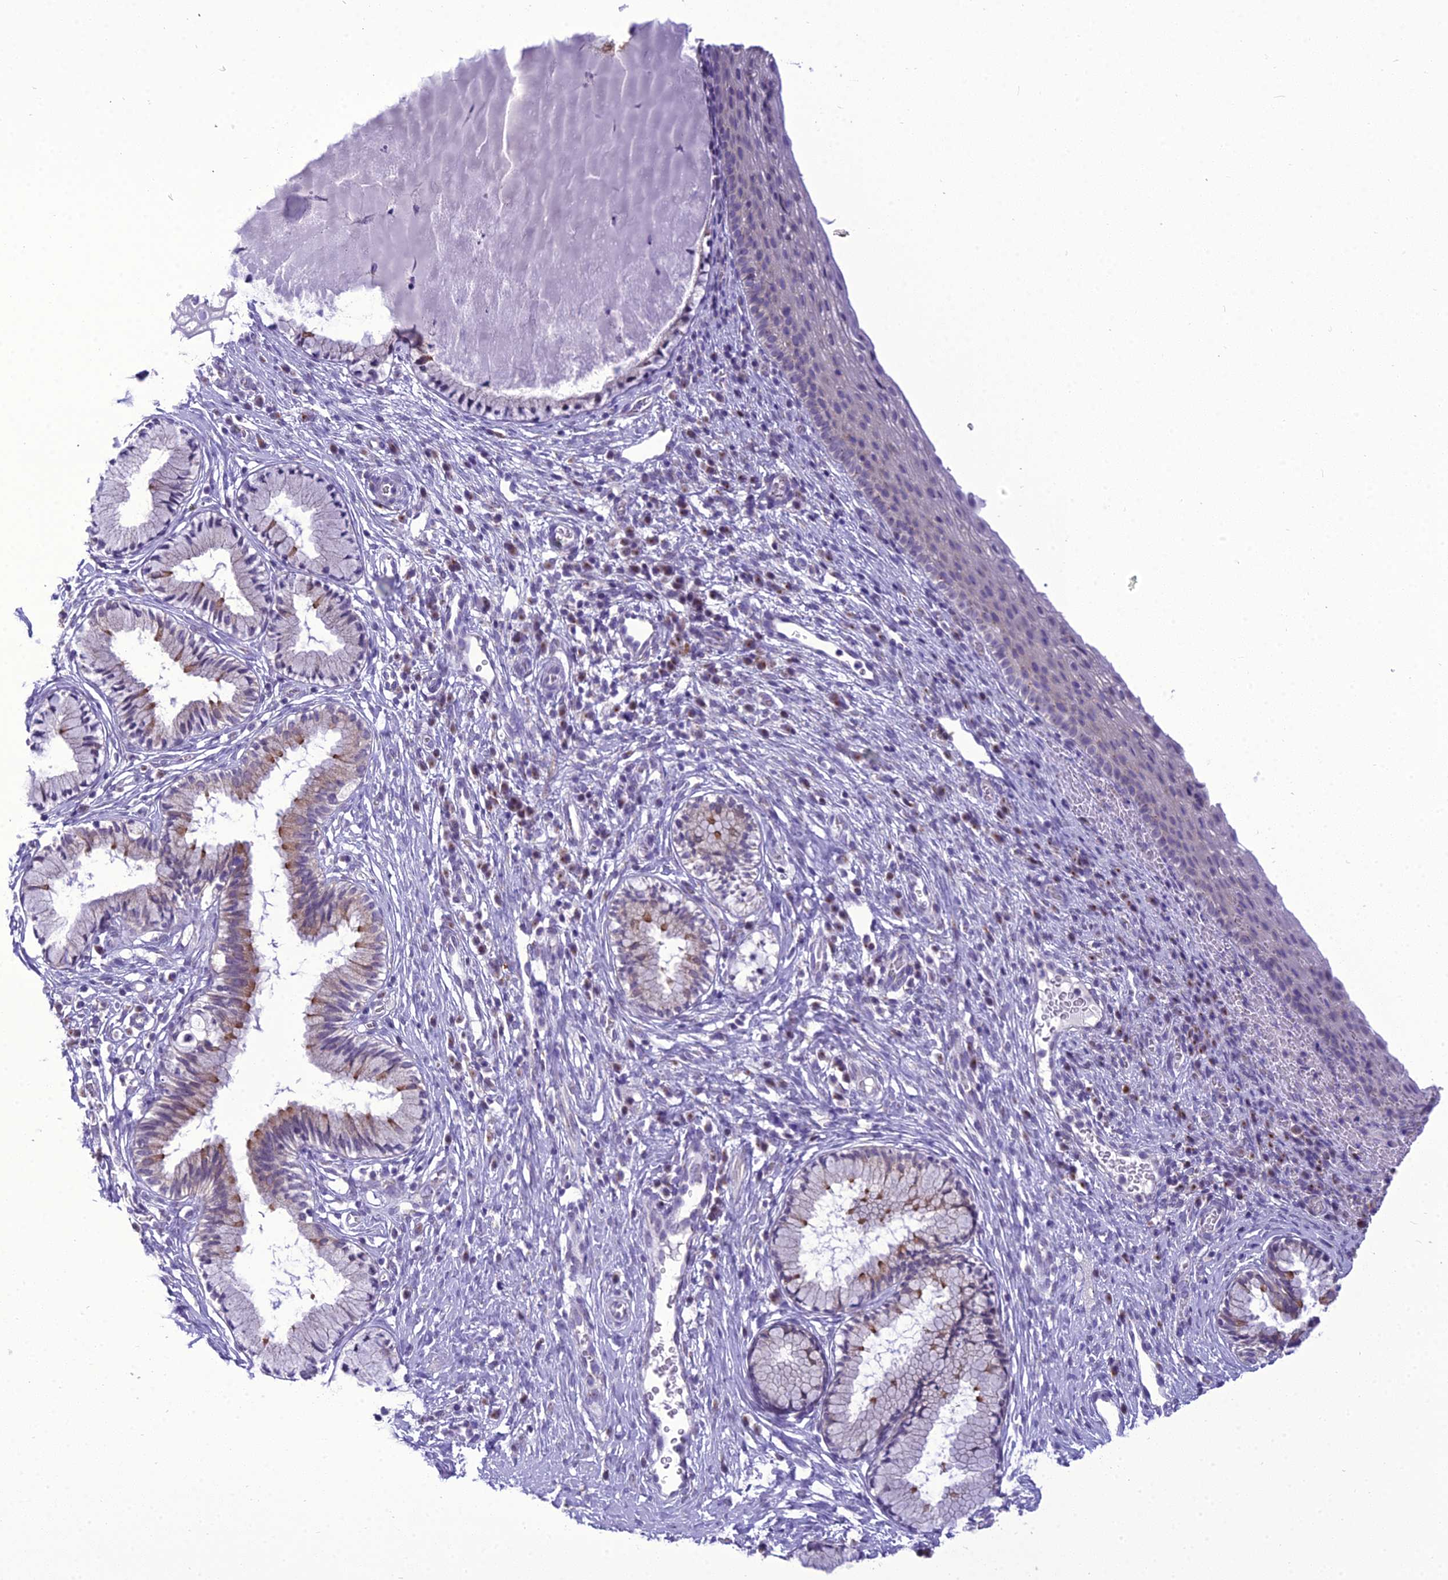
{"staining": {"intensity": "moderate", "quantity": "<25%", "location": "cytoplasmic/membranous"}, "tissue": "cervix", "cell_type": "Glandular cells", "image_type": "normal", "snomed": [{"axis": "morphology", "description": "Normal tissue, NOS"}, {"axis": "topography", "description": "Cervix"}], "caption": "Unremarkable cervix reveals moderate cytoplasmic/membranous expression in about <25% of glandular cells (brown staining indicates protein expression, while blue staining denotes nuclei)..", "gene": "B9D2", "patient": {"sex": "female", "age": 27}}